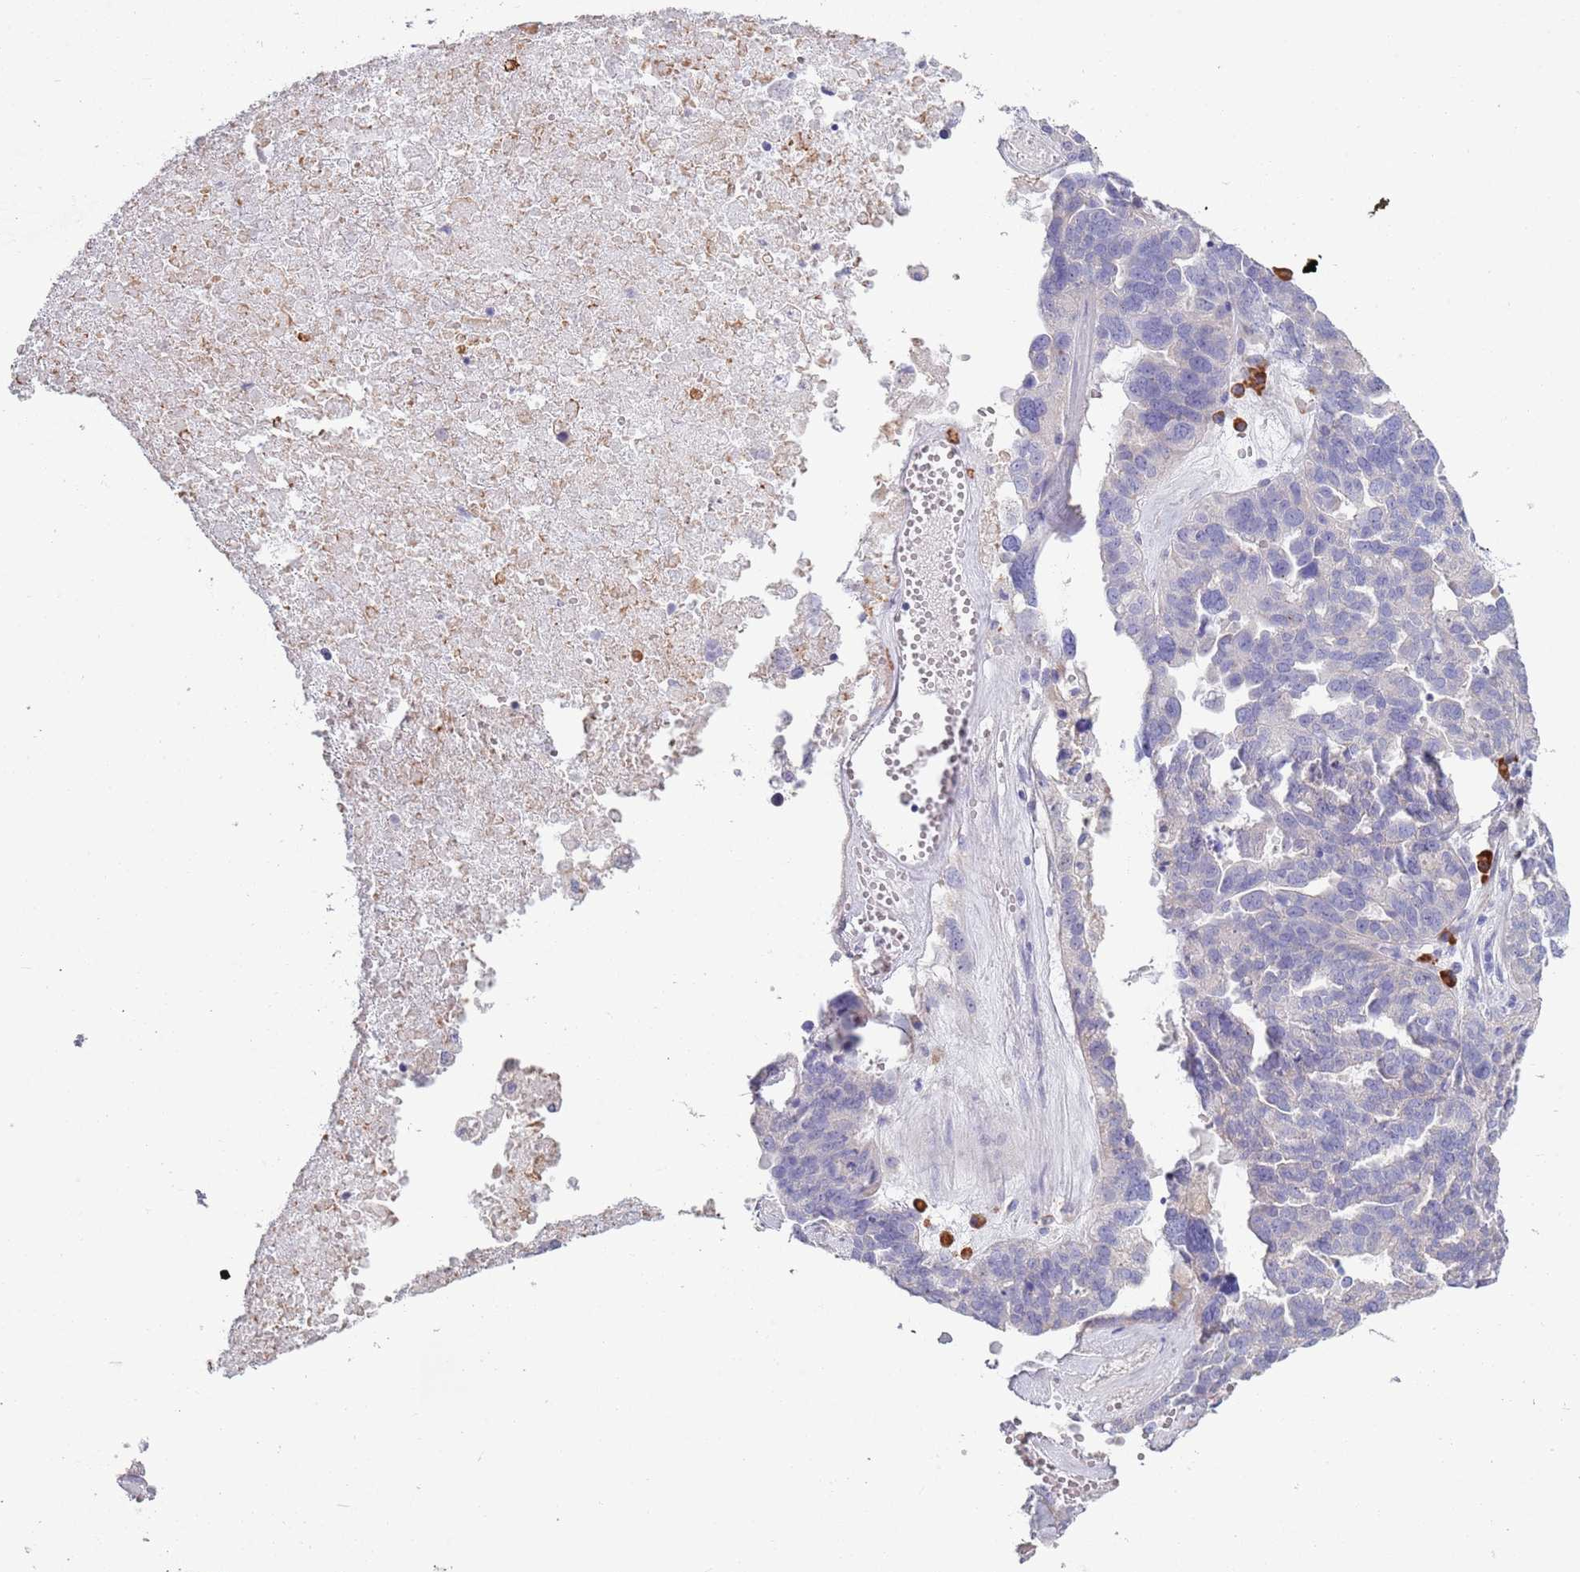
{"staining": {"intensity": "negative", "quantity": "none", "location": "none"}, "tissue": "ovarian cancer", "cell_type": "Tumor cells", "image_type": "cancer", "snomed": [{"axis": "morphology", "description": "Cystadenocarcinoma, serous, NOS"}, {"axis": "topography", "description": "Ovary"}], "caption": "Immunohistochemistry (IHC) histopathology image of neoplastic tissue: human ovarian cancer (serous cystadenocarcinoma) stained with DAB shows no significant protein positivity in tumor cells. (DAB IHC, high magnification).", "gene": "LTB", "patient": {"sex": "female", "age": 59}}